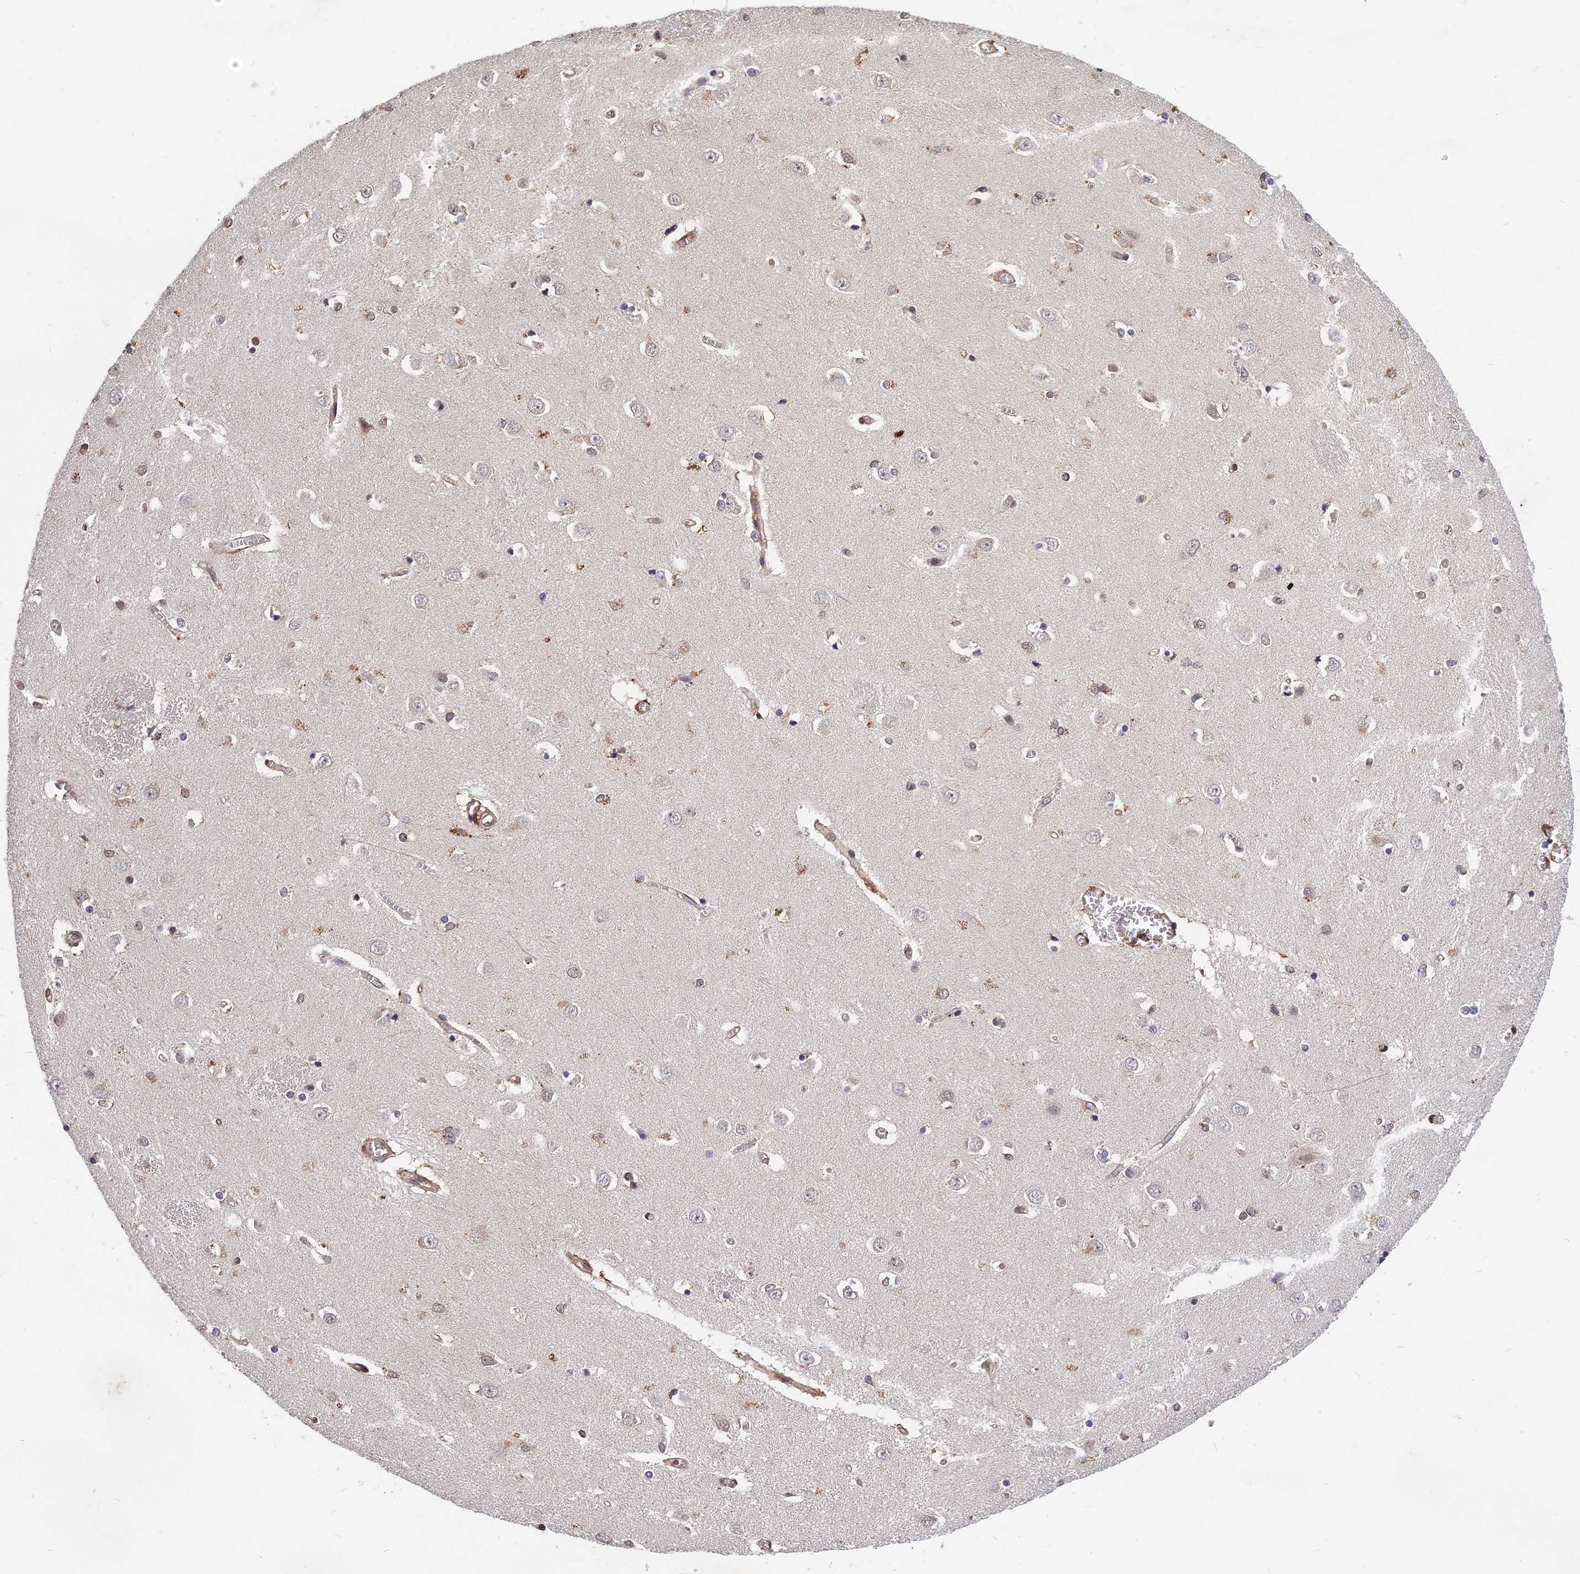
{"staining": {"intensity": "moderate", "quantity": "<25%", "location": "cytoplasmic/membranous"}, "tissue": "caudate", "cell_type": "Glial cells", "image_type": "normal", "snomed": [{"axis": "morphology", "description": "Normal tissue, NOS"}, {"axis": "topography", "description": "Lateral ventricle wall"}], "caption": "Human caudate stained for a protein (brown) exhibits moderate cytoplasmic/membranous positive positivity in about <25% of glial cells.", "gene": "SPG11", "patient": {"sex": "male", "age": 37}}